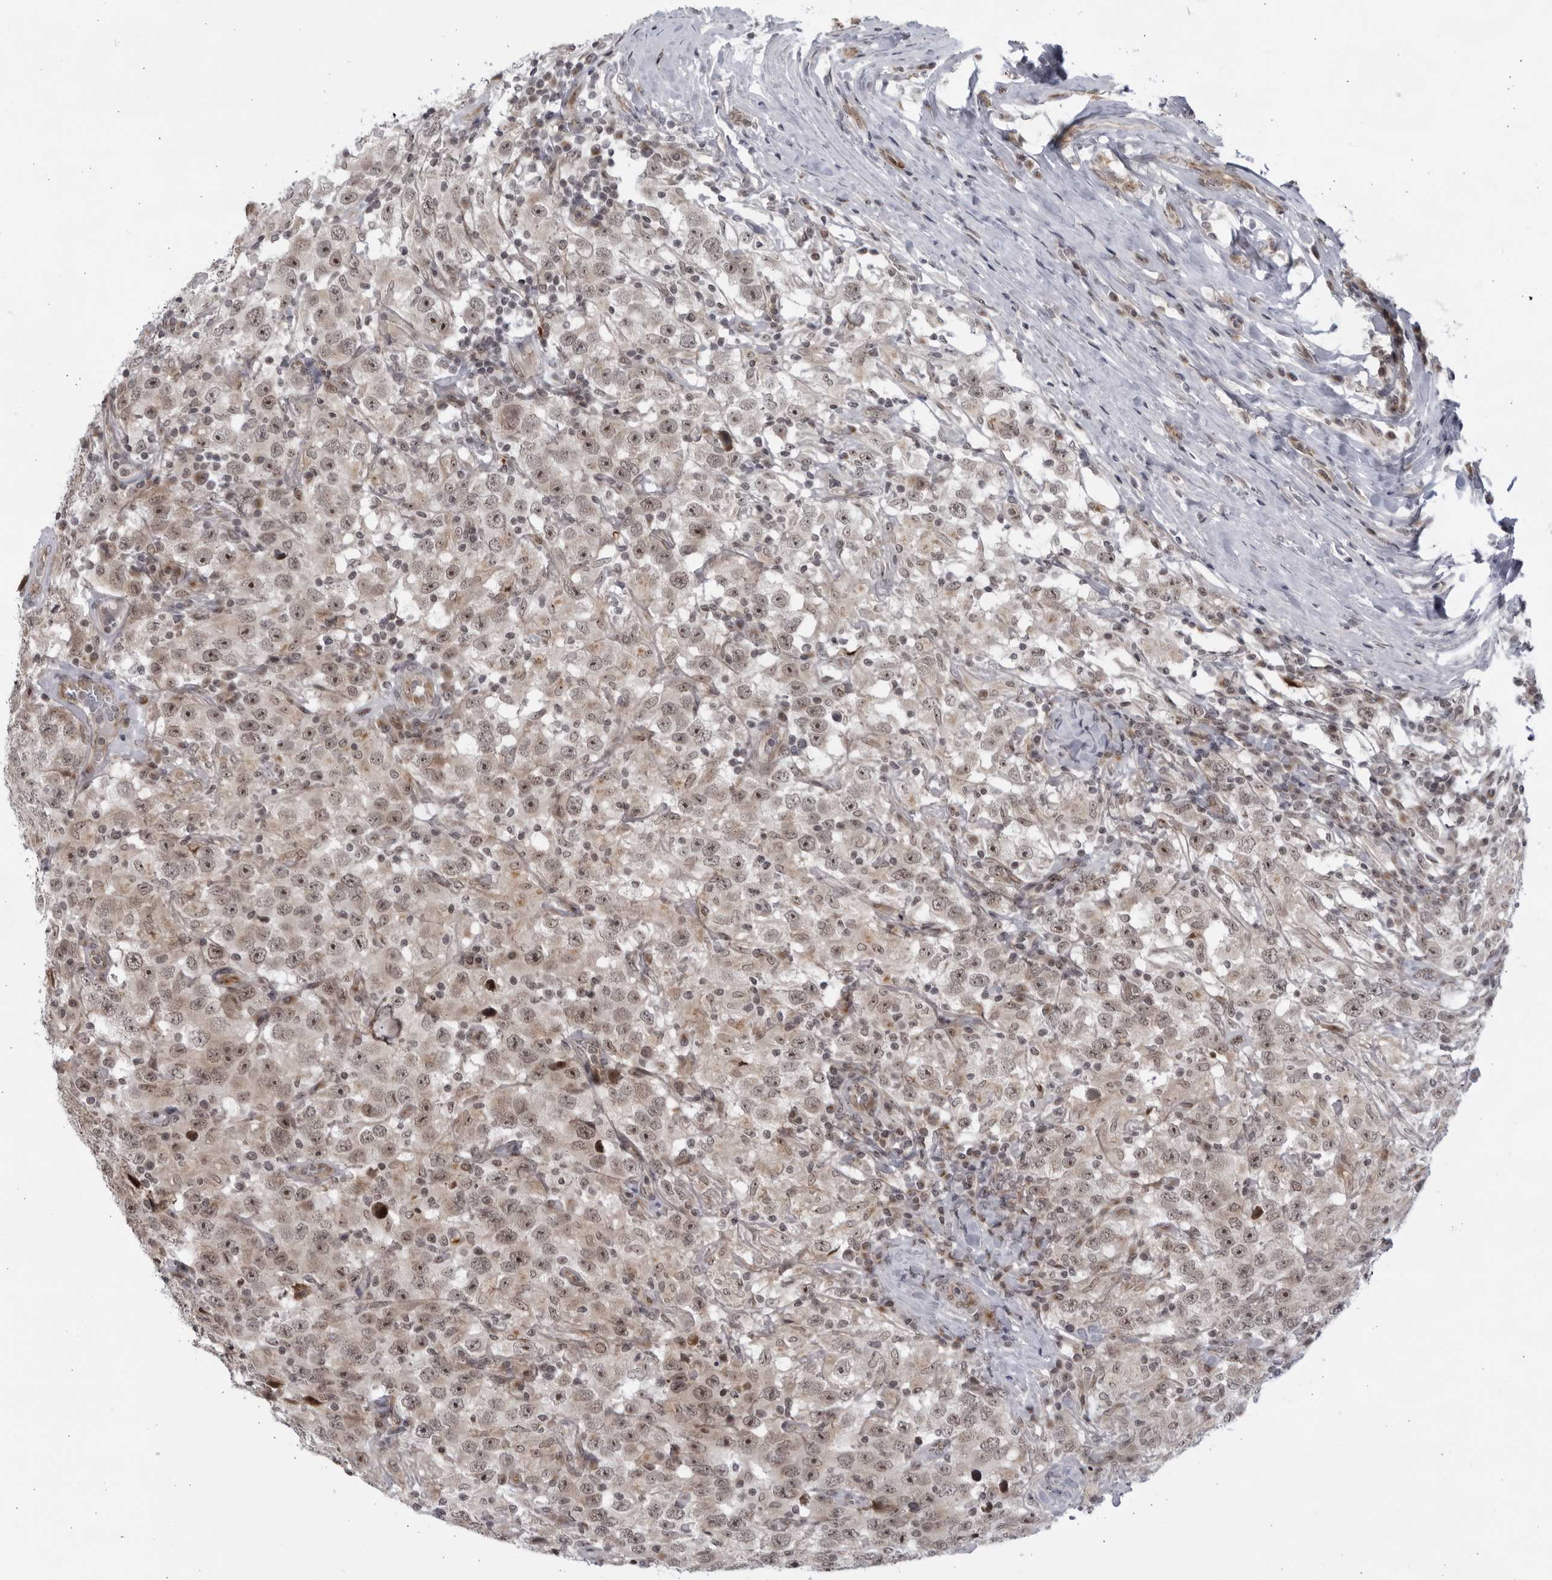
{"staining": {"intensity": "weak", "quantity": ">75%", "location": "cytoplasmic/membranous,nuclear"}, "tissue": "testis cancer", "cell_type": "Tumor cells", "image_type": "cancer", "snomed": [{"axis": "morphology", "description": "Seminoma, NOS"}, {"axis": "topography", "description": "Testis"}], "caption": "IHC photomicrograph of testis seminoma stained for a protein (brown), which reveals low levels of weak cytoplasmic/membranous and nuclear staining in about >75% of tumor cells.", "gene": "ITGB3BP", "patient": {"sex": "male", "age": 41}}